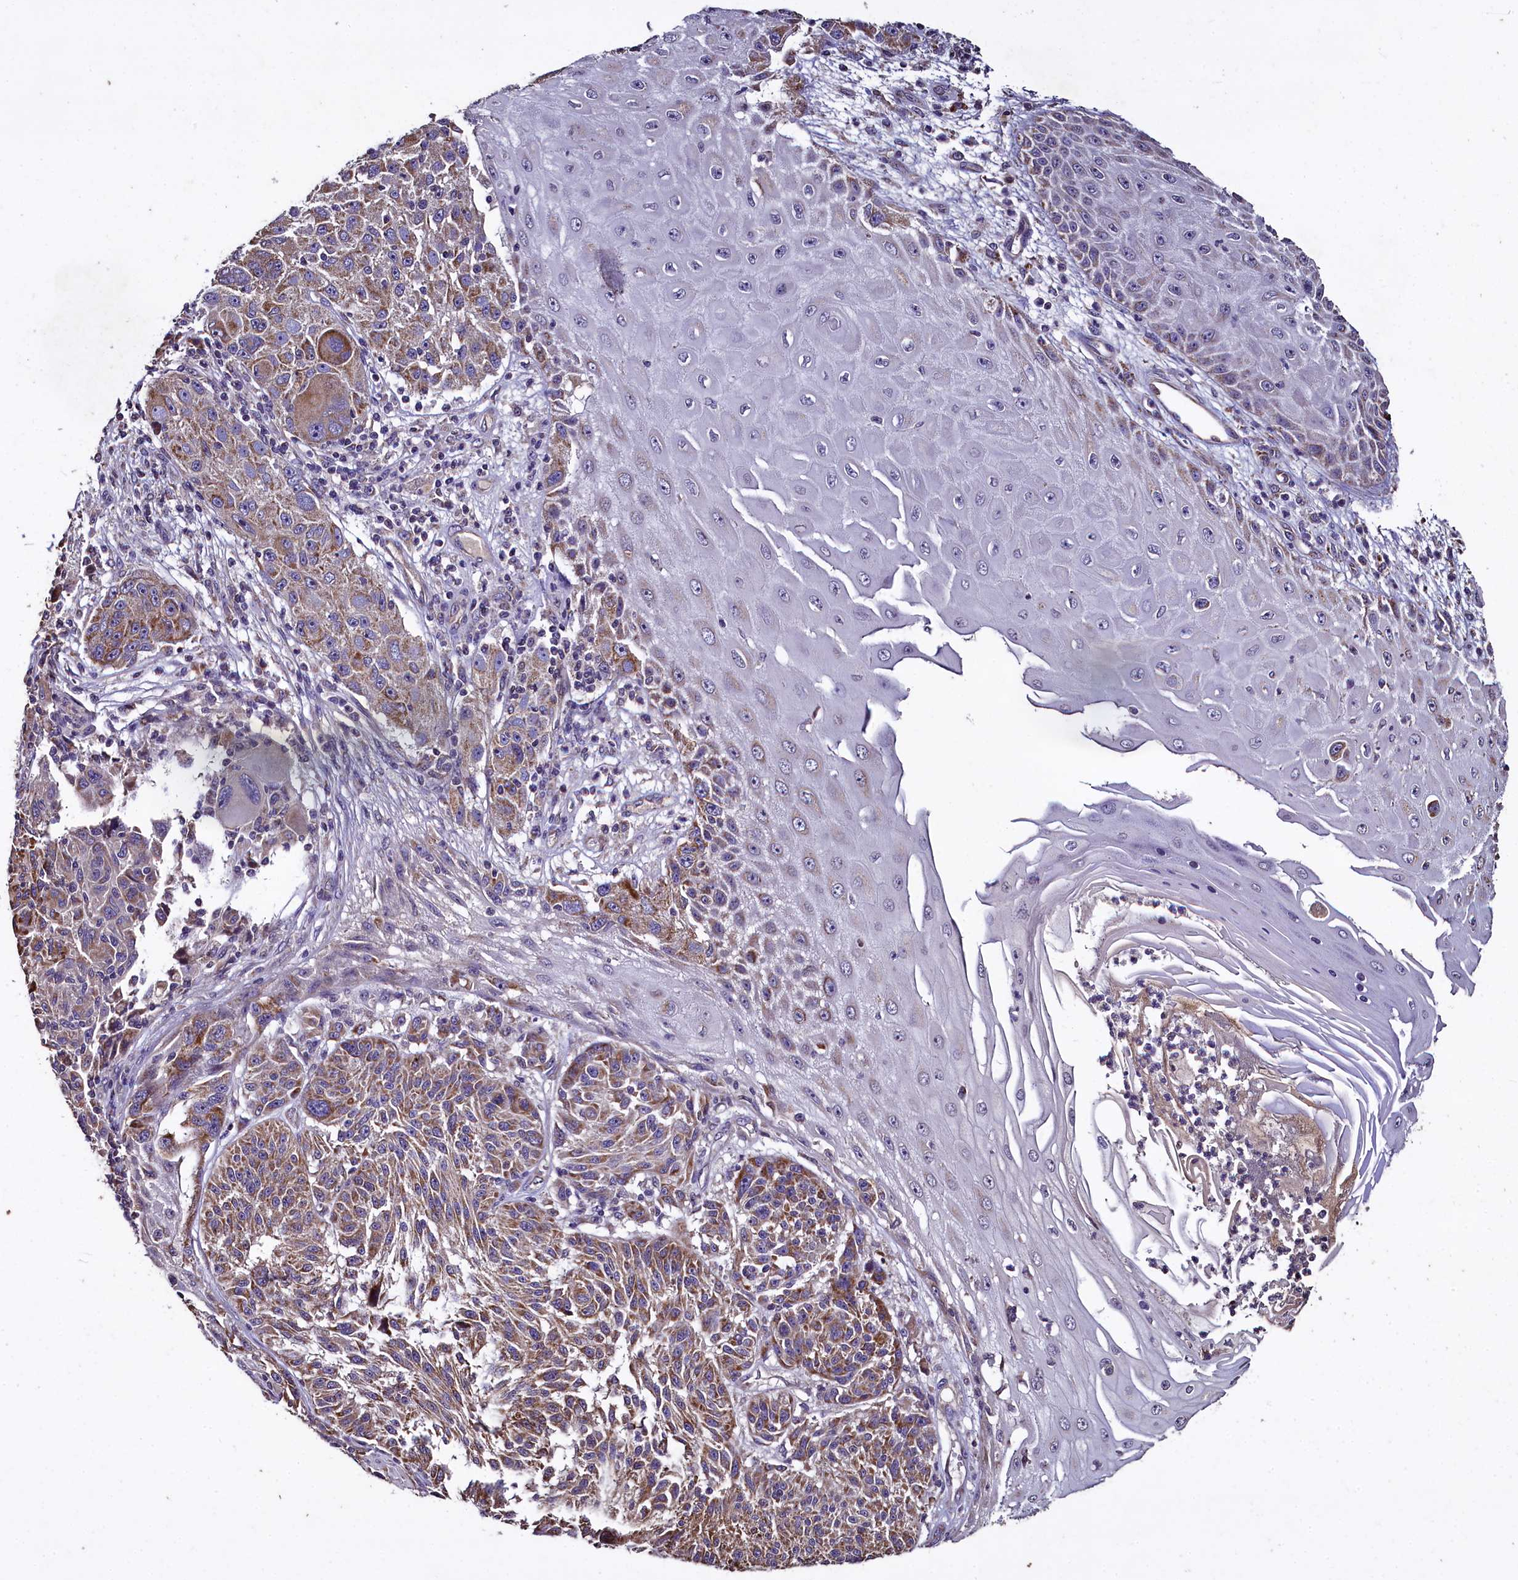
{"staining": {"intensity": "moderate", "quantity": ">75%", "location": "cytoplasmic/membranous"}, "tissue": "melanoma", "cell_type": "Tumor cells", "image_type": "cancer", "snomed": [{"axis": "morphology", "description": "Malignant melanoma, NOS"}, {"axis": "topography", "description": "Skin"}], "caption": "There is medium levels of moderate cytoplasmic/membranous staining in tumor cells of melanoma, as demonstrated by immunohistochemical staining (brown color).", "gene": "COQ9", "patient": {"sex": "male", "age": 53}}